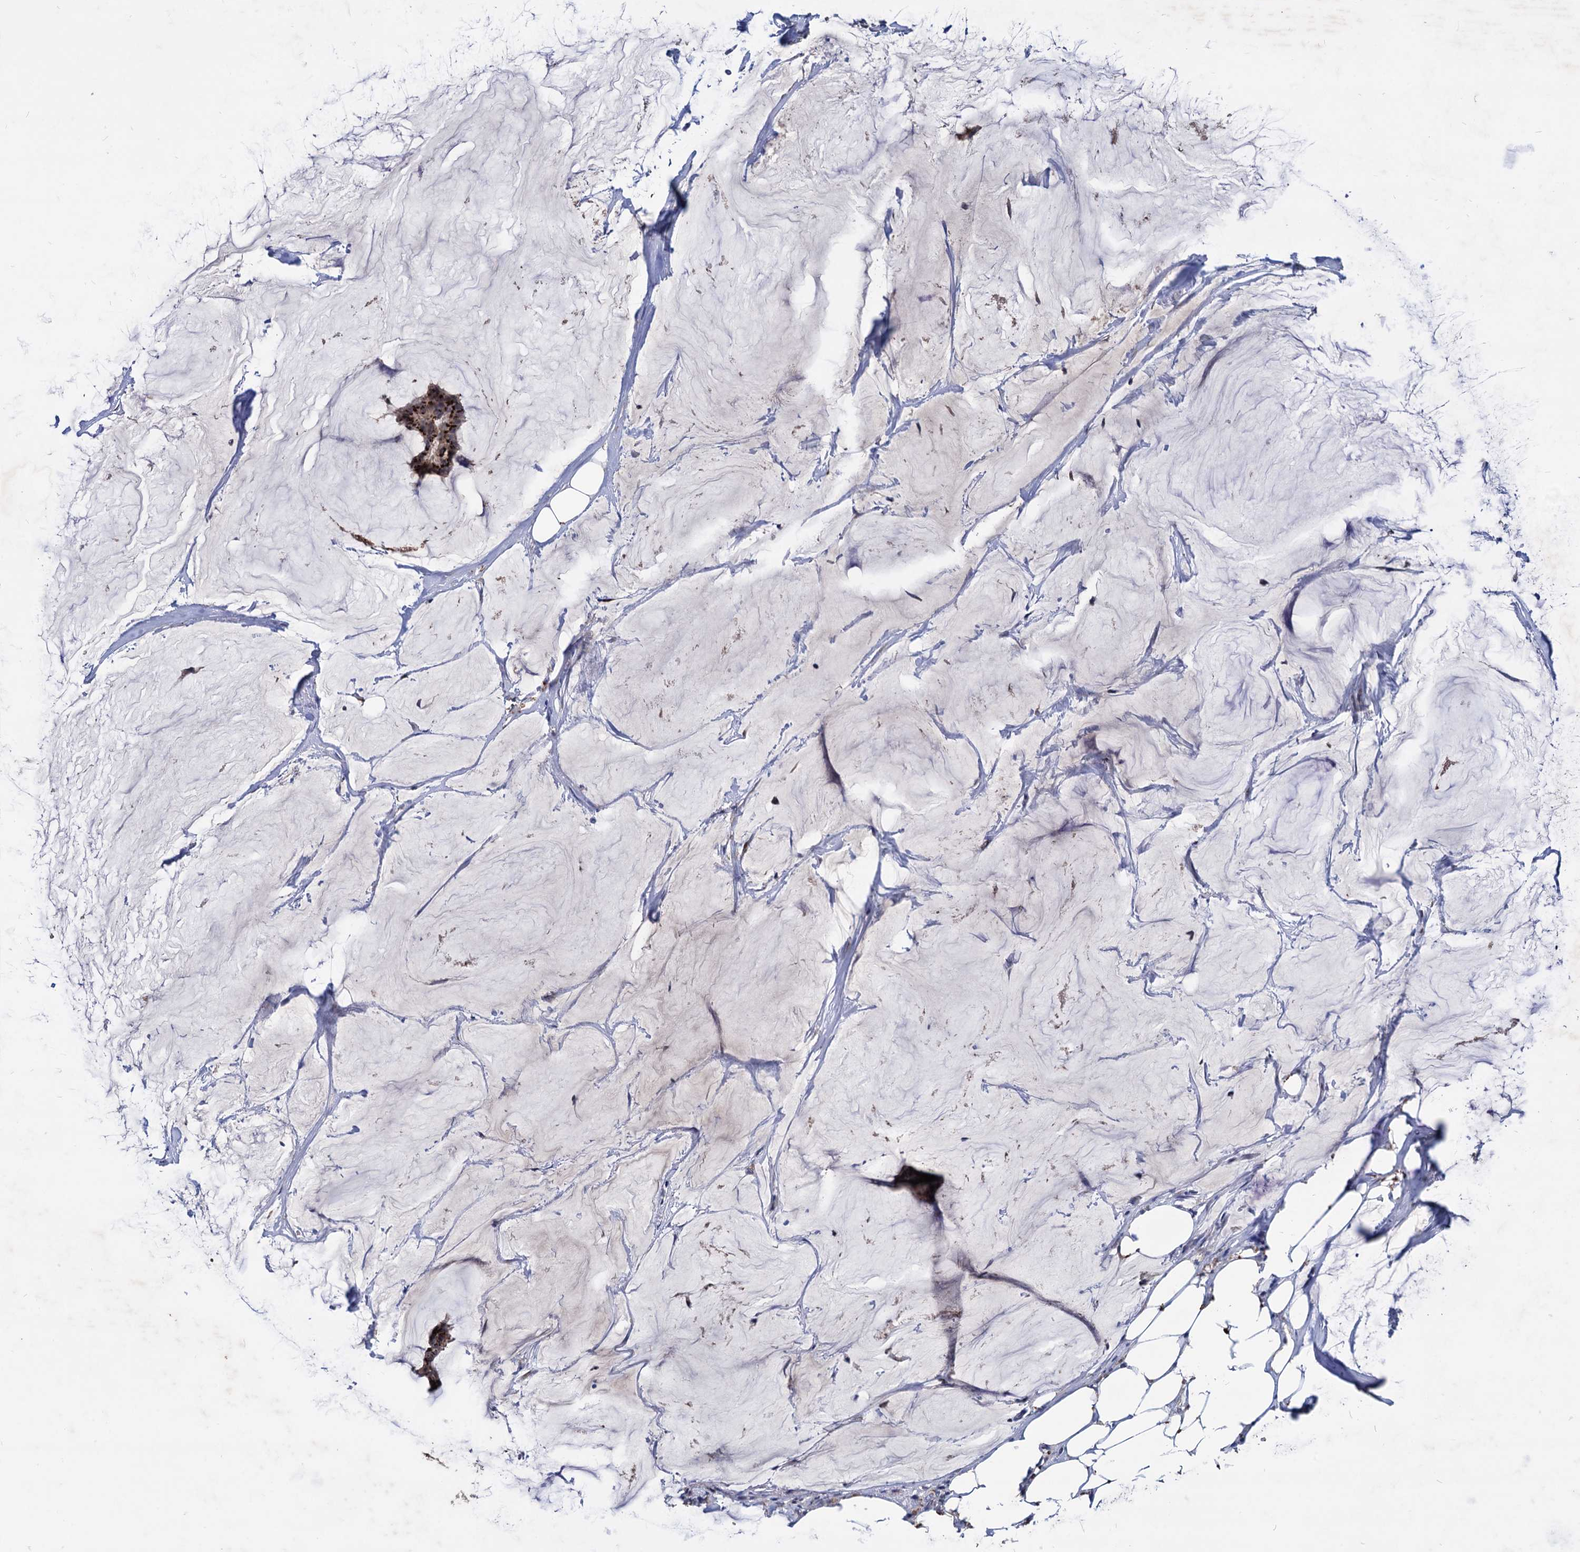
{"staining": {"intensity": "strong", "quantity": ">75%", "location": "cytoplasmic/membranous"}, "tissue": "breast cancer", "cell_type": "Tumor cells", "image_type": "cancer", "snomed": [{"axis": "morphology", "description": "Duct carcinoma"}, {"axis": "topography", "description": "Breast"}], "caption": "High-power microscopy captured an immunohistochemistry photomicrograph of breast invasive ductal carcinoma, revealing strong cytoplasmic/membranous positivity in approximately >75% of tumor cells.", "gene": "ESD", "patient": {"sex": "female", "age": 93}}